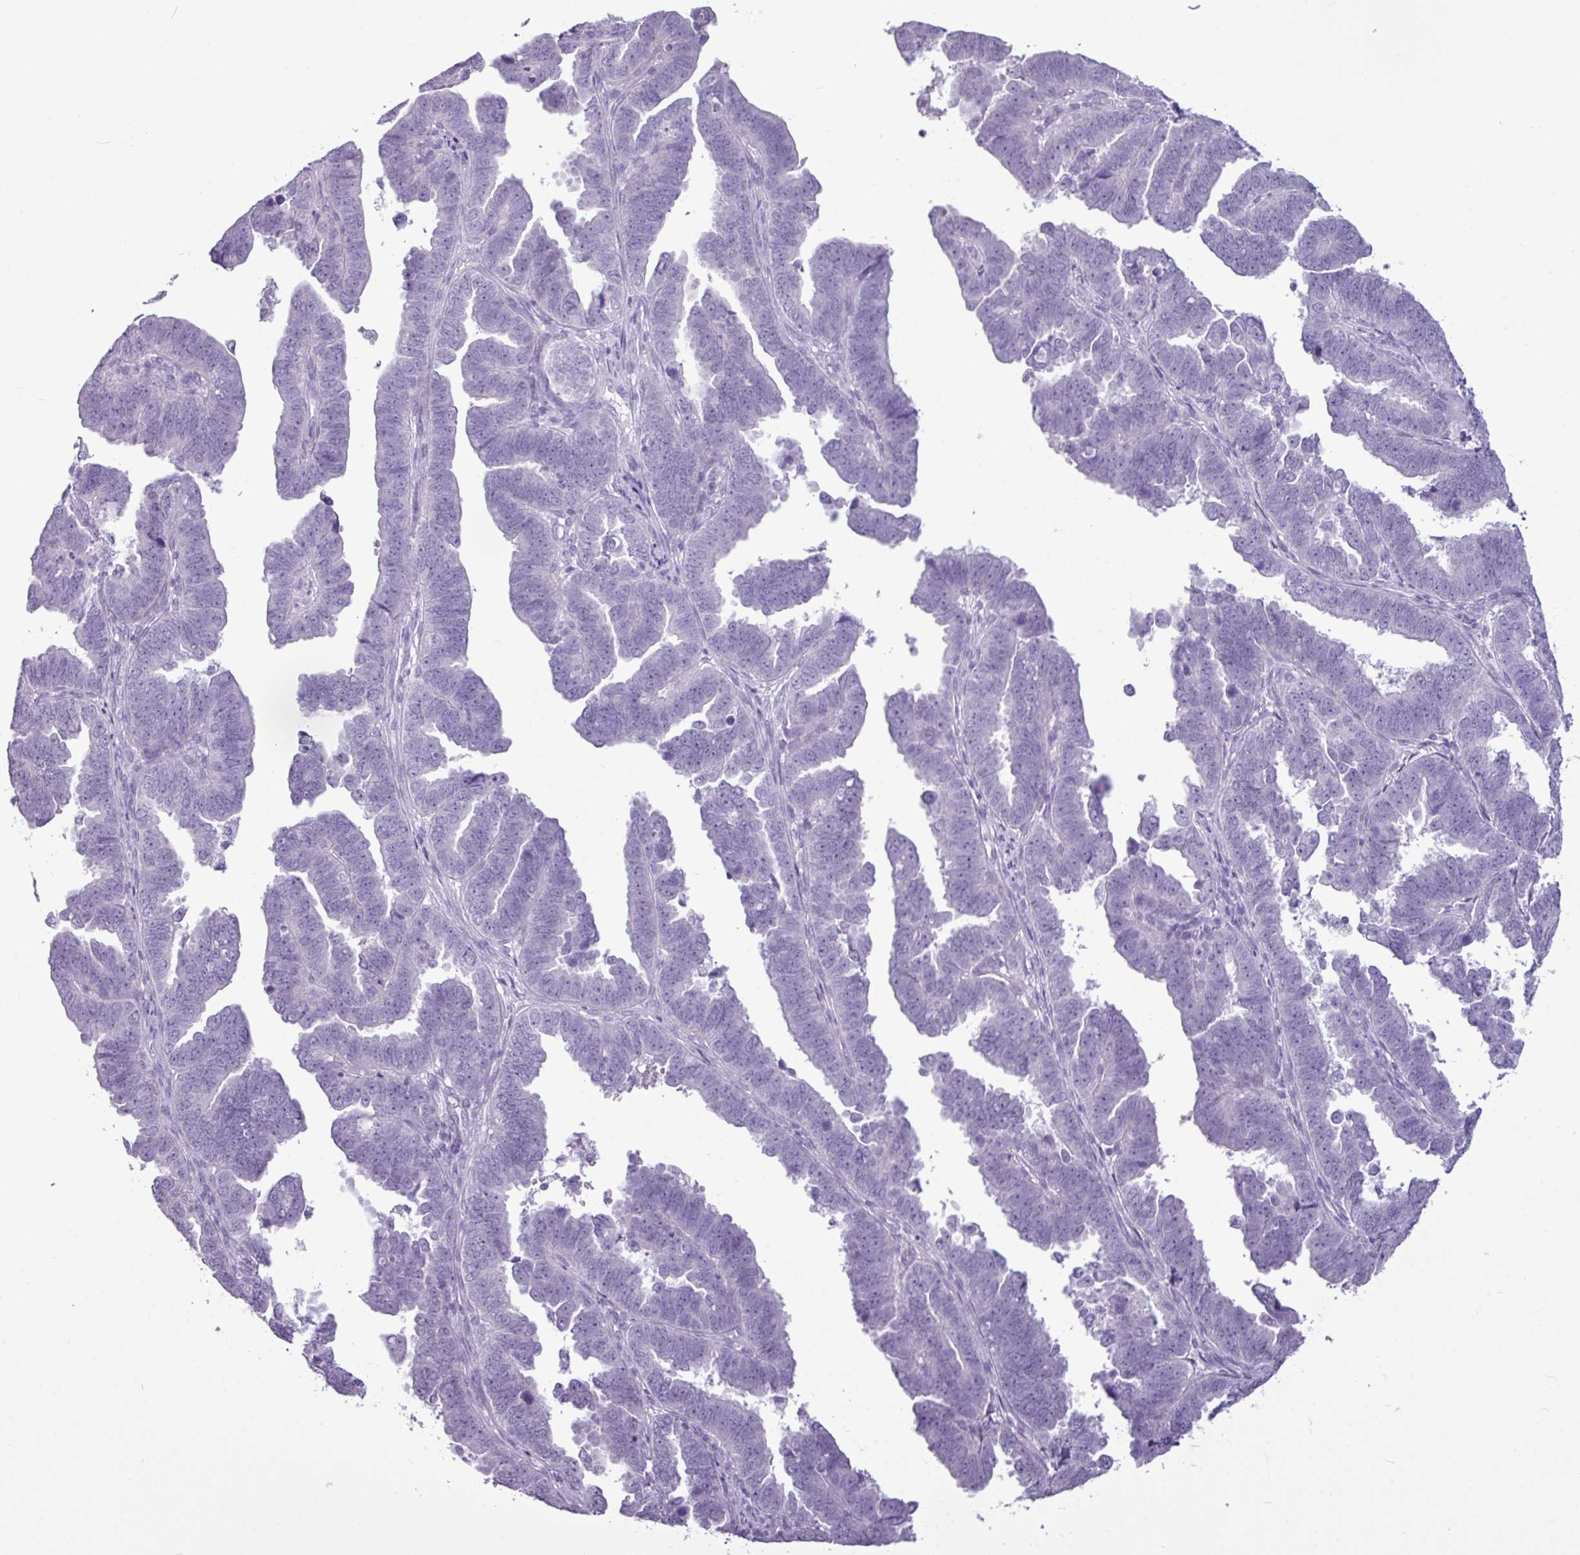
{"staining": {"intensity": "negative", "quantity": "none", "location": "none"}, "tissue": "endometrial cancer", "cell_type": "Tumor cells", "image_type": "cancer", "snomed": [{"axis": "morphology", "description": "Adenocarcinoma, NOS"}, {"axis": "topography", "description": "Endometrium"}], "caption": "There is no significant expression in tumor cells of endometrial cancer (adenocarcinoma).", "gene": "AMY2A", "patient": {"sex": "female", "age": 75}}